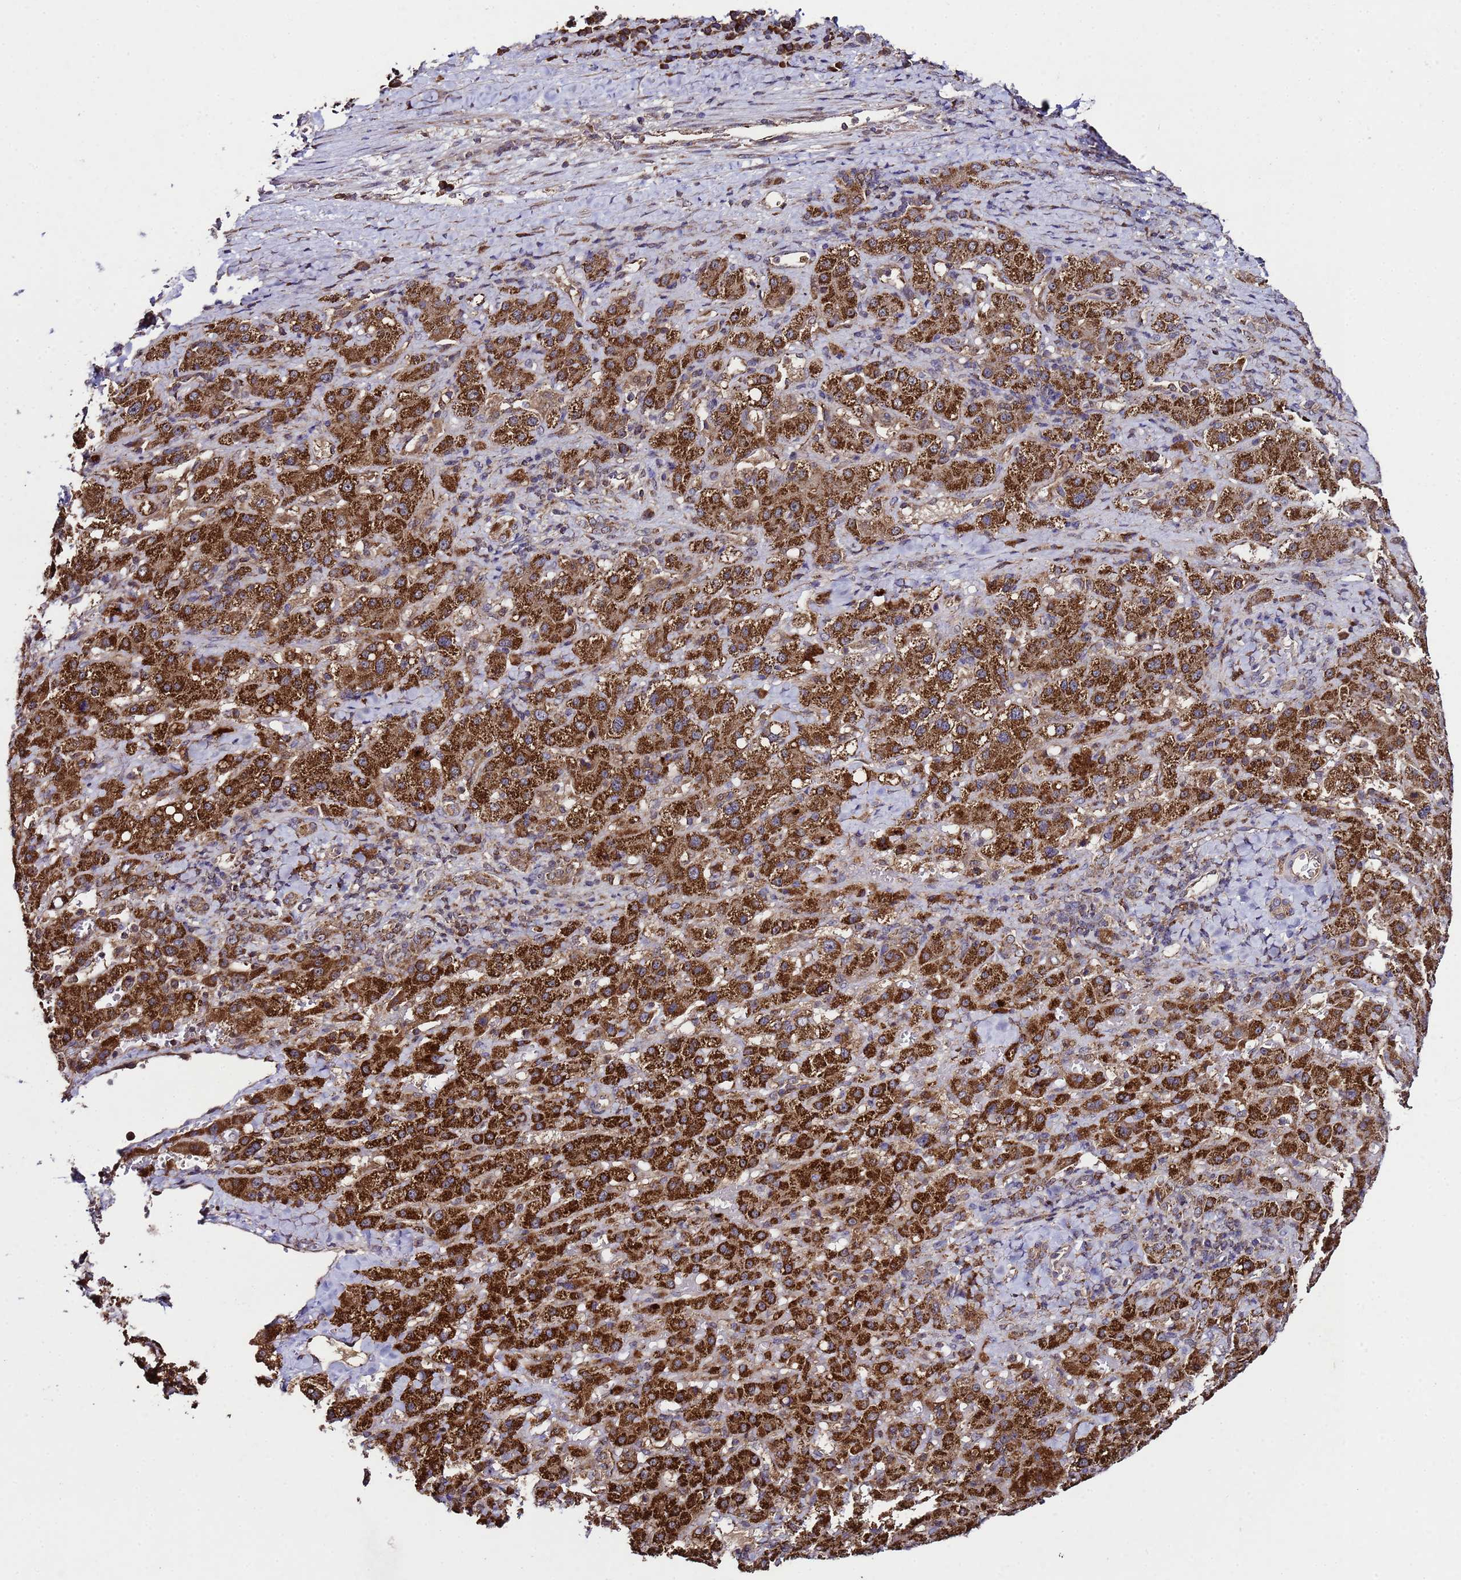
{"staining": {"intensity": "strong", "quantity": ">75%", "location": "cytoplasmic/membranous"}, "tissue": "liver cancer", "cell_type": "Tumor cells", "image_type": "cancer", "snomed": [{"axis": "morphology", "description": "Carcinoma, Hepatocellular, NOS"}, {"axis": "topography", "description": "Liver"}], "caption": "Hepatocellular carcinoma (liver) tissue shows strong cytoplasmic/membranous positivity in about >75% of tumor cells, visualized by immunohistochemistry. Using DAB (3,3'-diaminobenzidine) (brown) and hematoxylin (blue) stains, captured at high magnification using brightfield microscopy.", "gene": "HSPBAP1", "patient": {"sex": "female", "age": 58}}